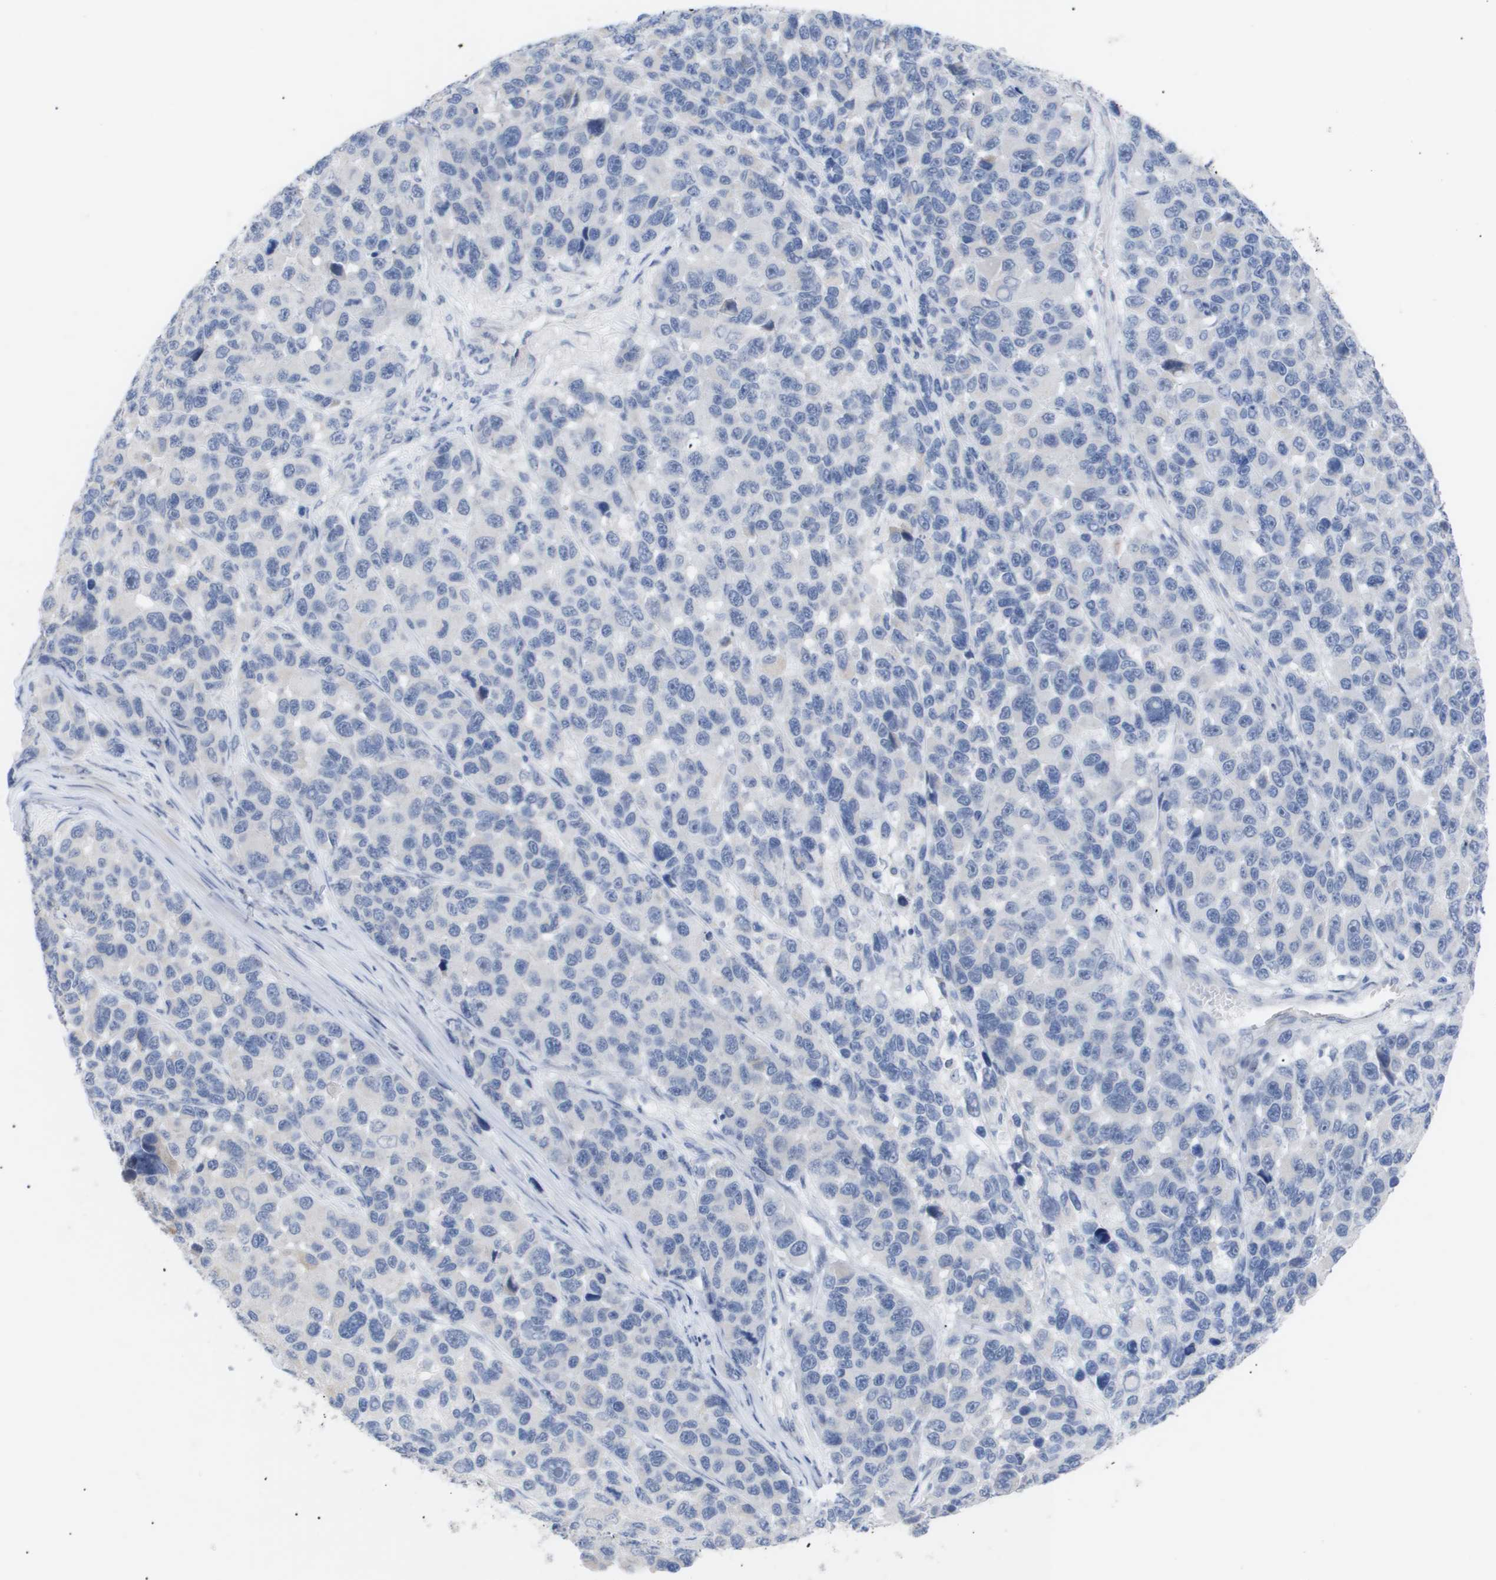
{"staining": {"intensity": "negative", "quantity": "none", "location": "none"}, "tissue": "melanoma", "cell_type": "Tumor cells", "image_type": "cancer", "snomed": [{"axis": "morphology", "description": "Malignant melanoma, NOS"}, {"axis": "topography", "description": "Skin"}], "caption": "Immunohistochemistry (IHC) micrograph of neoplastic tissue: human melanoma stained with DAB (3,3'-diaminobenzidine) reveals no significant protein expression in tumor cells.", "gene": "CAV3", "patient": {"sex": "male", "age": 53}}